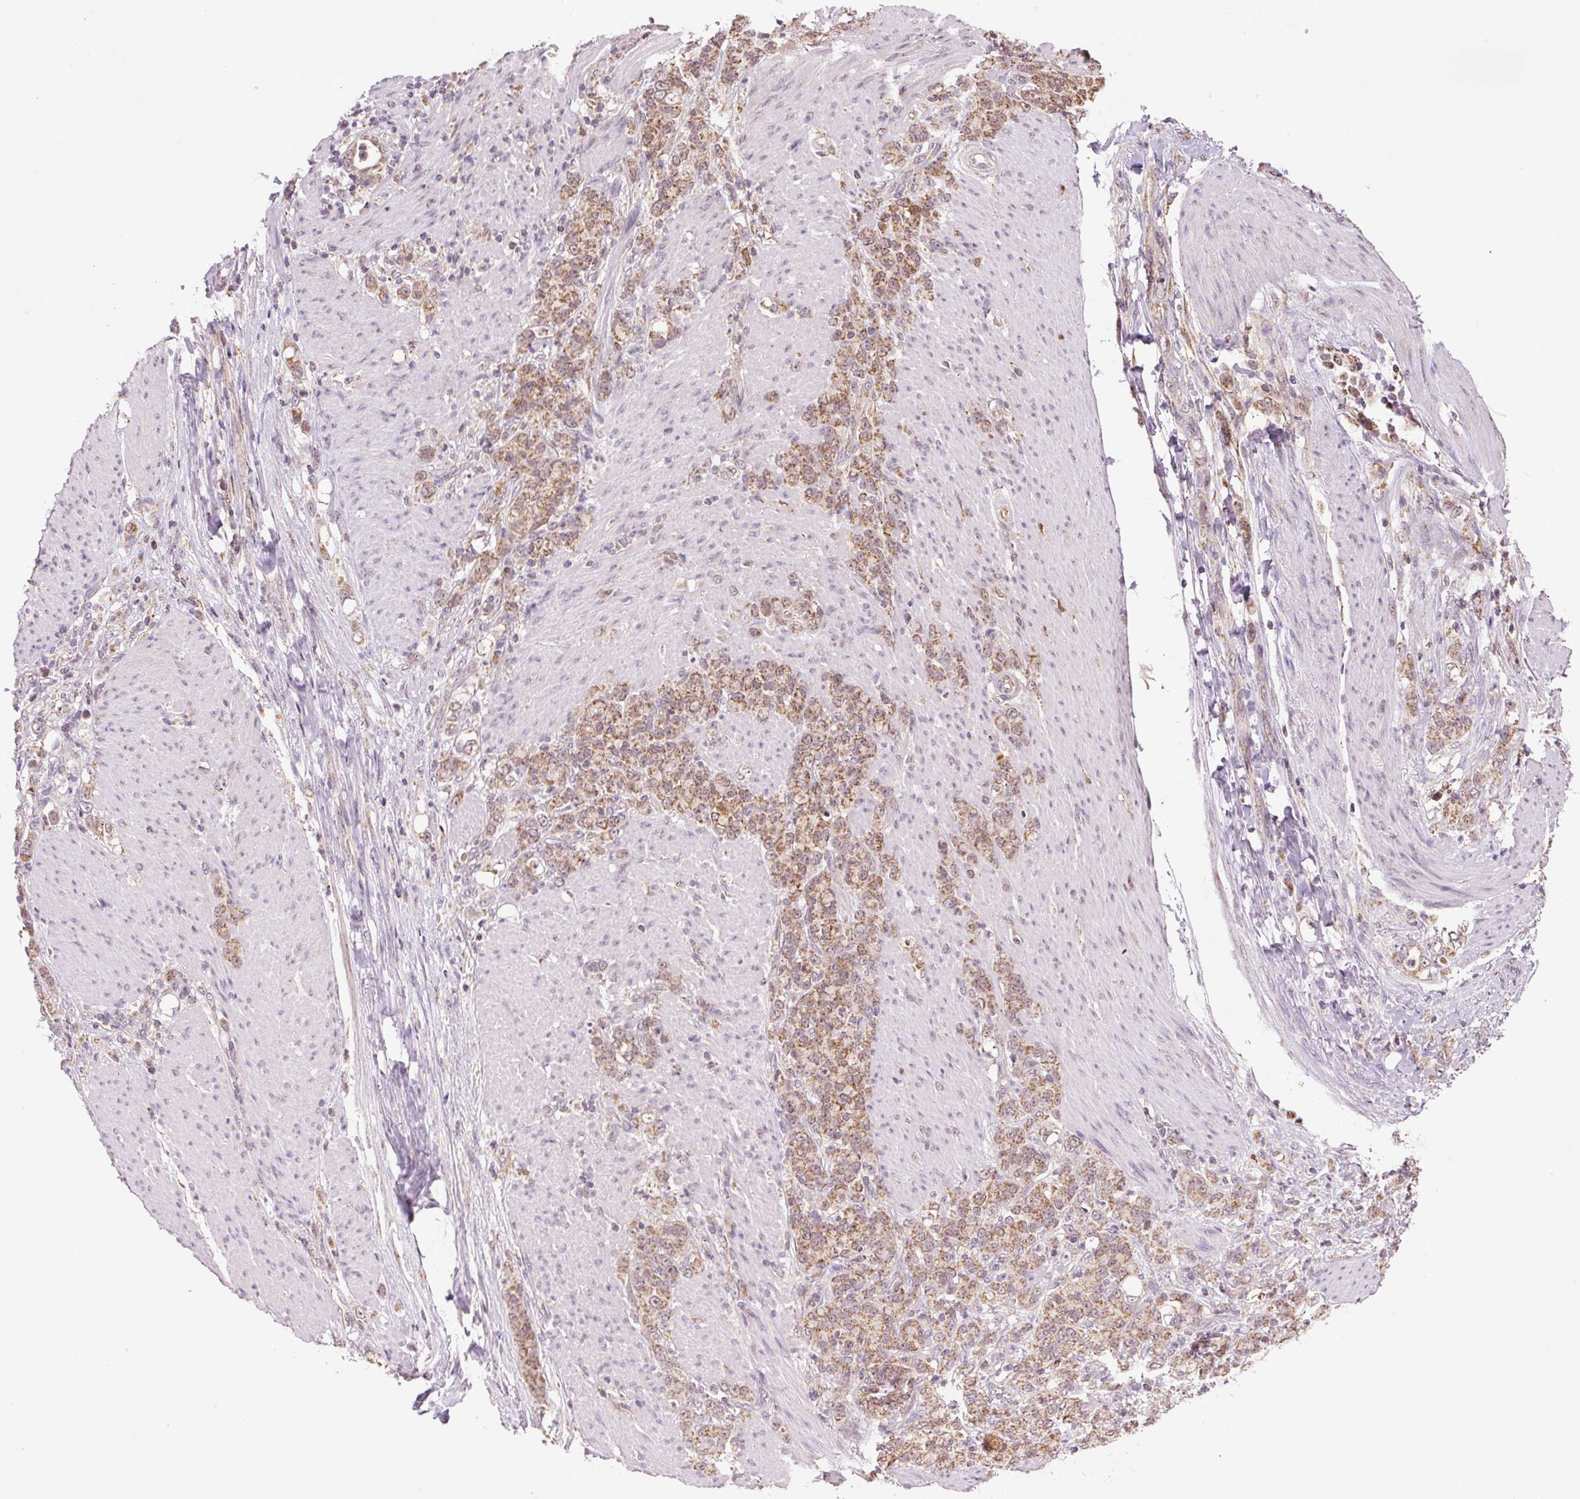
{"staining": {"intensity": "moderate", "quantity": ">75%", "location": "cytoplasmic/membranous,nuclear"}, "tissue": "stomach cancer", "cell_type": "Tumor cells", "image_type": "cancer", "snomed": [{"axis": "morphology", "description": "Adenocarcinoma, NOS"}, {"axis": "topography", "description": "Stomach"}], "caption": "Stomach cancer was stained to show a protein in brown. There is medium levels of moderate cytoplasmic/membranous and nuclear expression in about >75% of tumor cells.", "gene": "SGF29", "patient": {"sex": "female", "age": 79}}